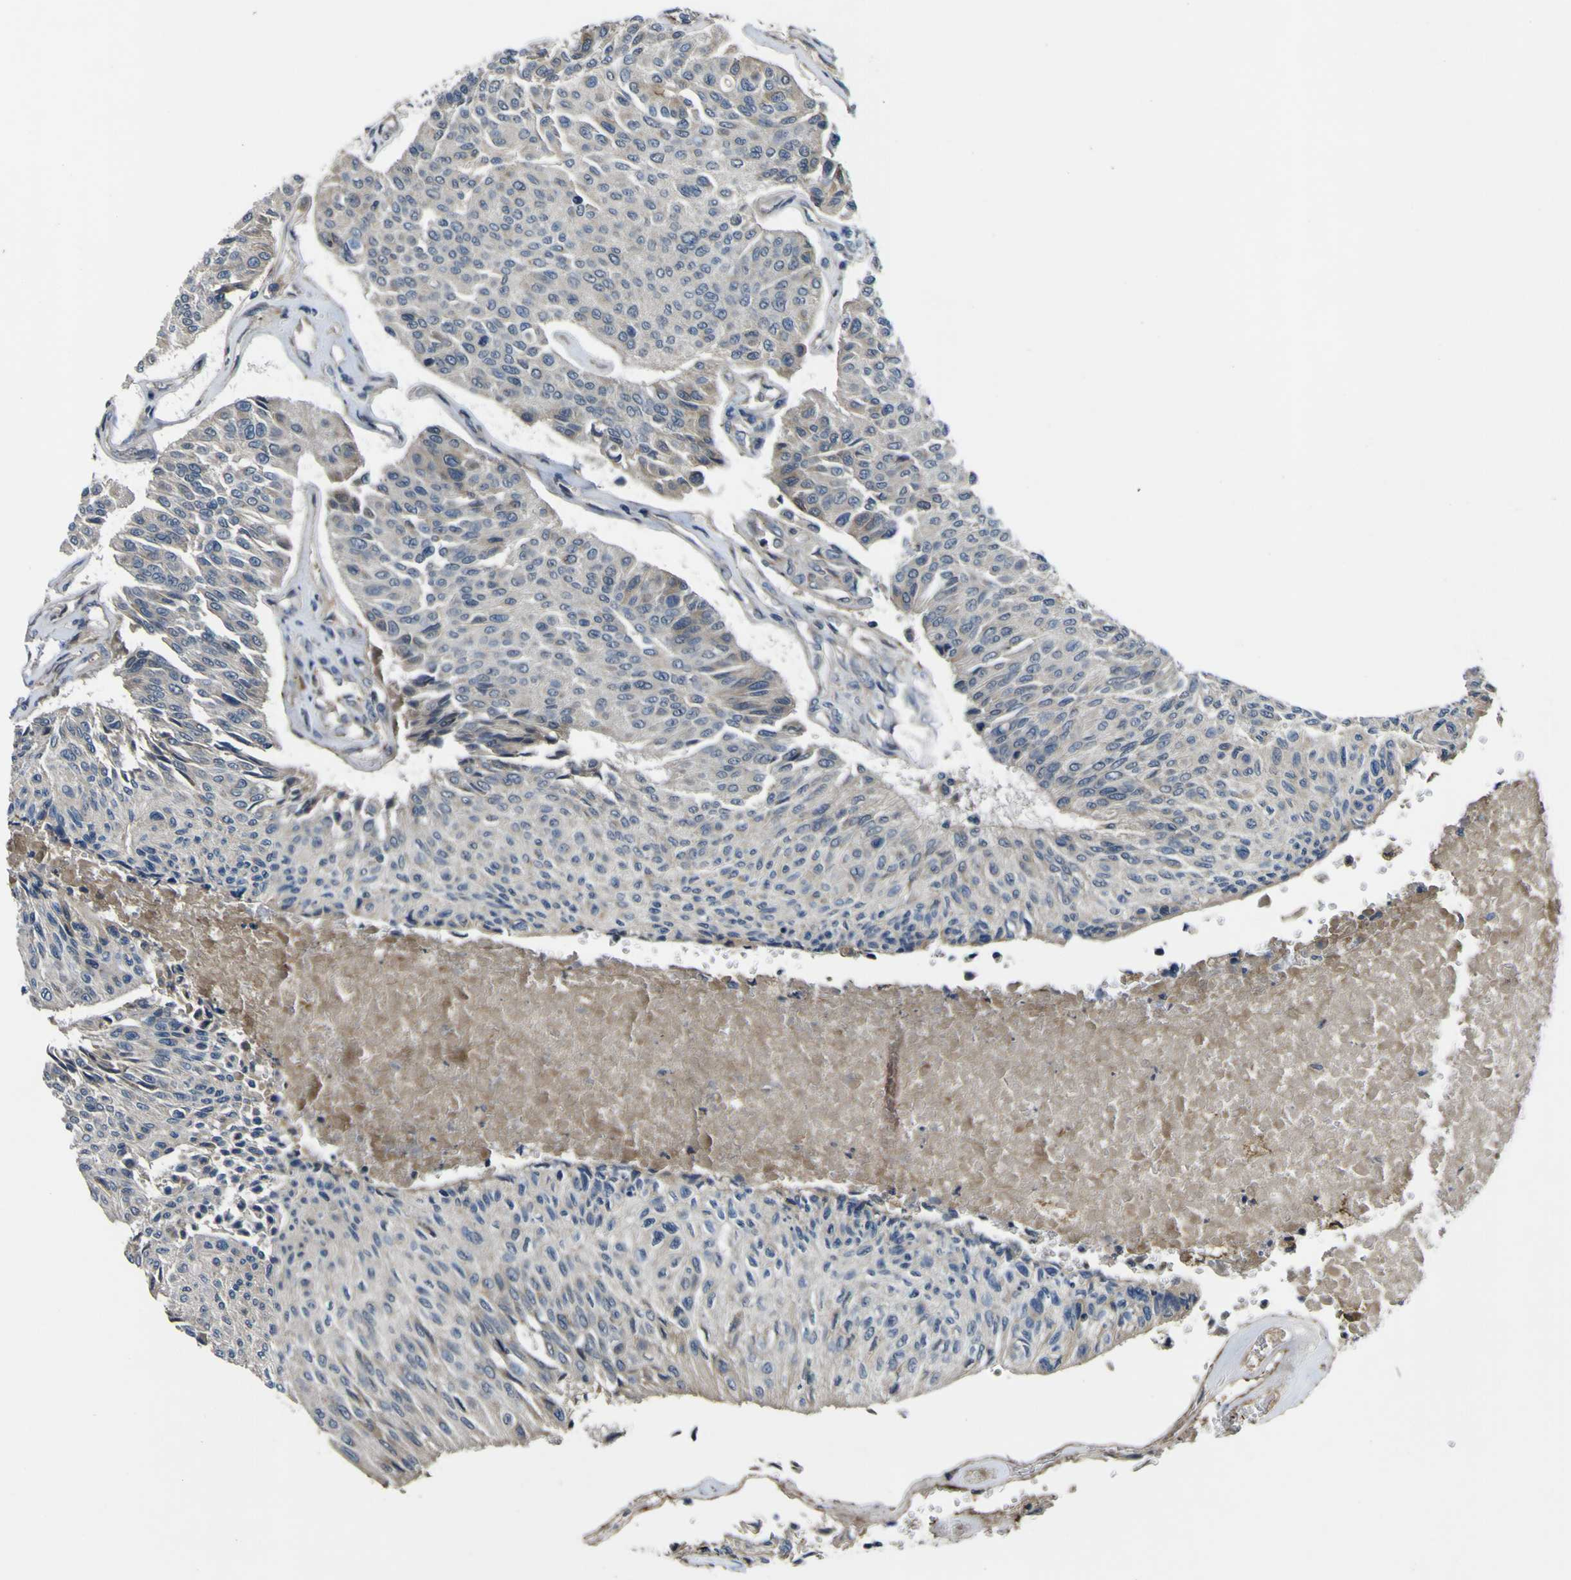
{"staining": {"intensity": "weak", "quantity": "<25%", "location": "cytoplasmic/membranous"}, "tissue": "urothelial cancer", "cell_type": "Tumor cells", "image_type": "cancer", "snomed": [{"axis": "morphology", "description": "Urothelial carcinoma, High grade"}, {"axis": "topography", "description": "Urinary bladder"}], "caption": "This is an IHC photomicrograph of human high-grade urothelial carcinoma. There is no expression in tumor cells.", "gene": "GPLD1", "patient": {"sex": "male", "age": 66}}